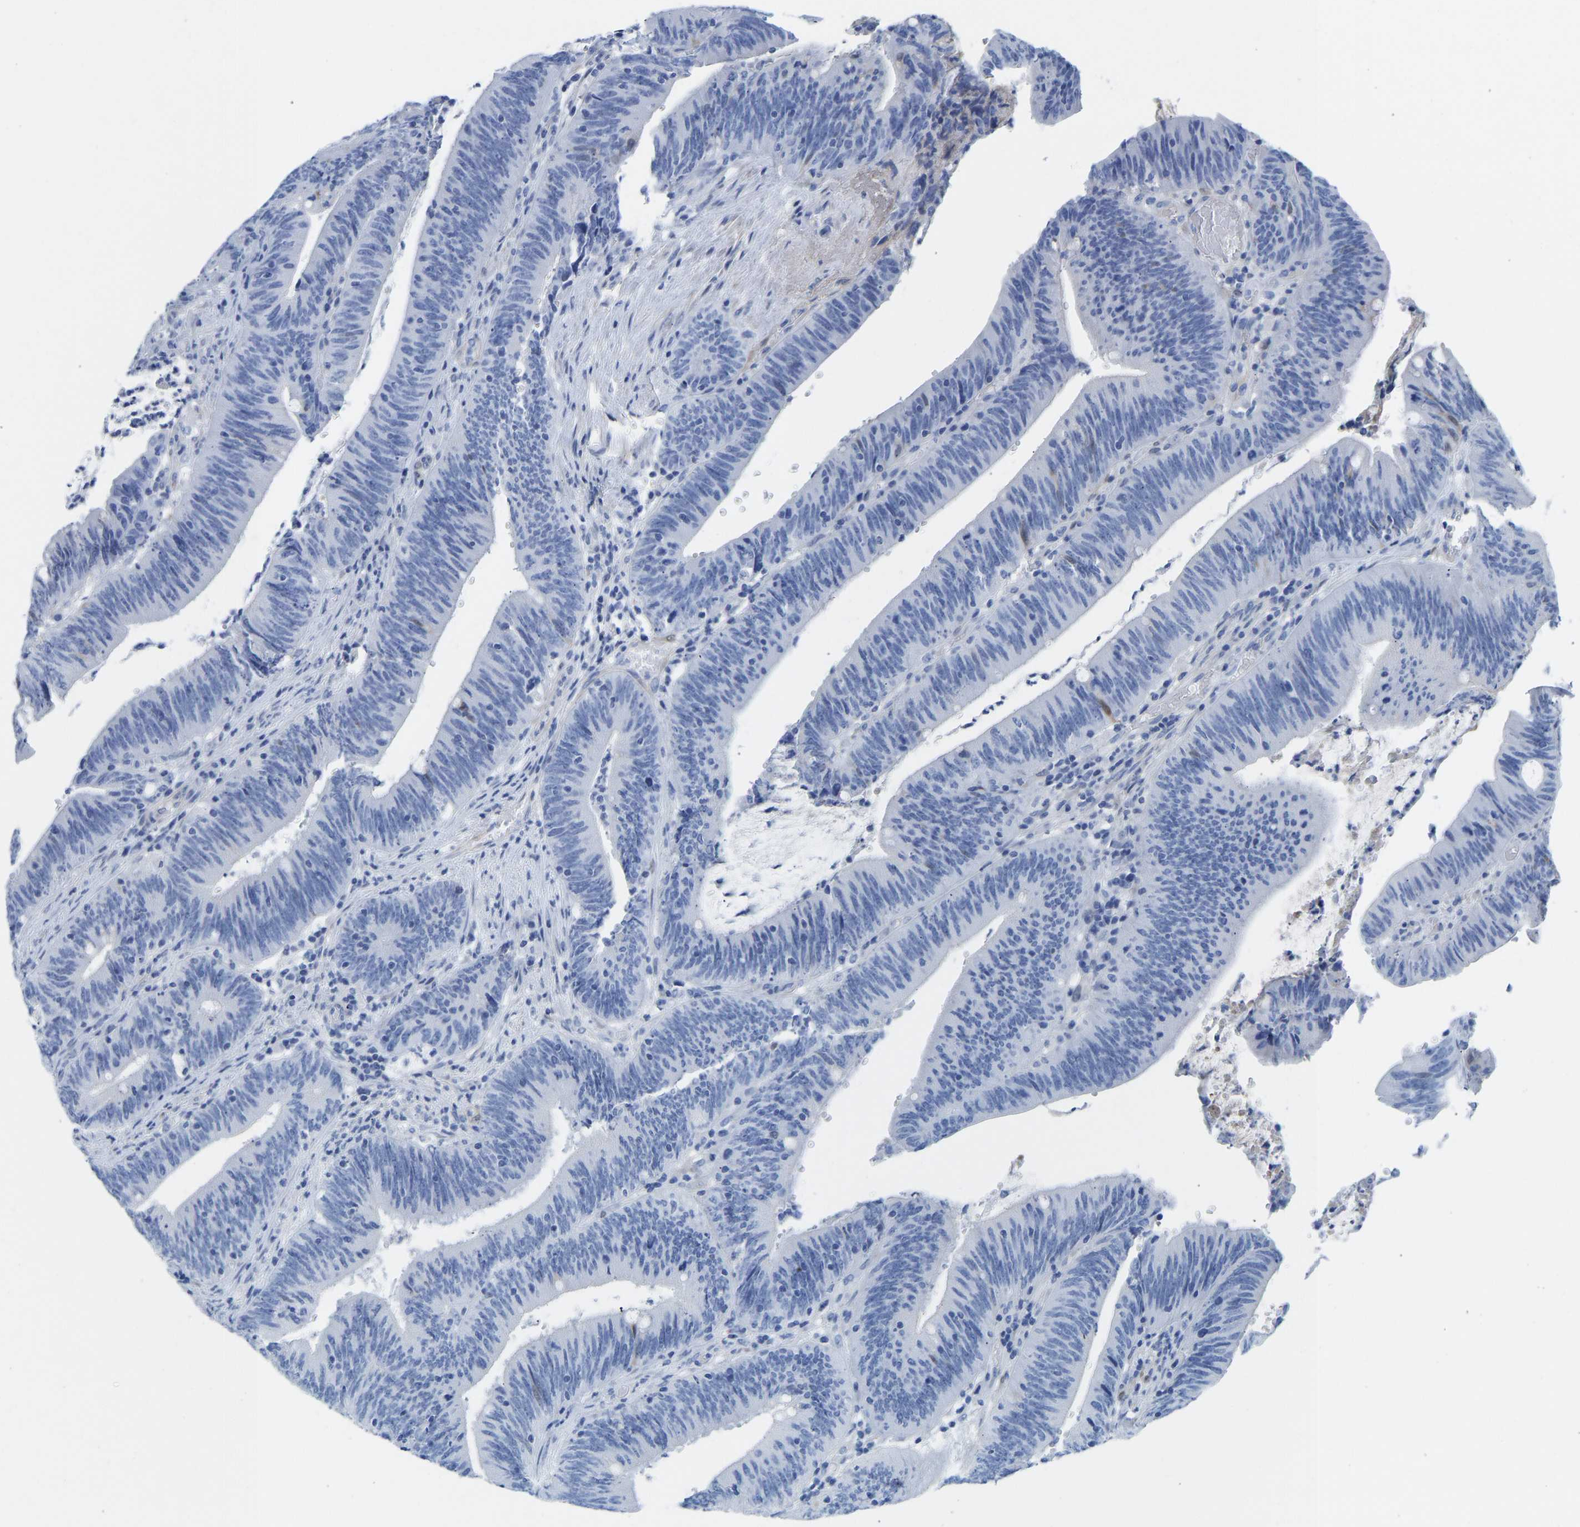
{"staining": {"intensity": "negative", "quantity": "none", "location": "none"}, "tissue": "colorectal cancer", "cell_type": "Tumor cells", "image_type": "cancer", "snomed": [{"axis": "morphology", "description": "Normal tissue, NOS"}, {"axis": "morphology", "description": "Adenocarcinoma, NOS"}, {"axis": "topography", "description": "Rectum"}], "caption": "There is no significant positivity in tumor cells of colorectal cancer (adenocarcinoma).", "gene": "NKAIN3", "patient": {"sex": "female", "age": 66}}